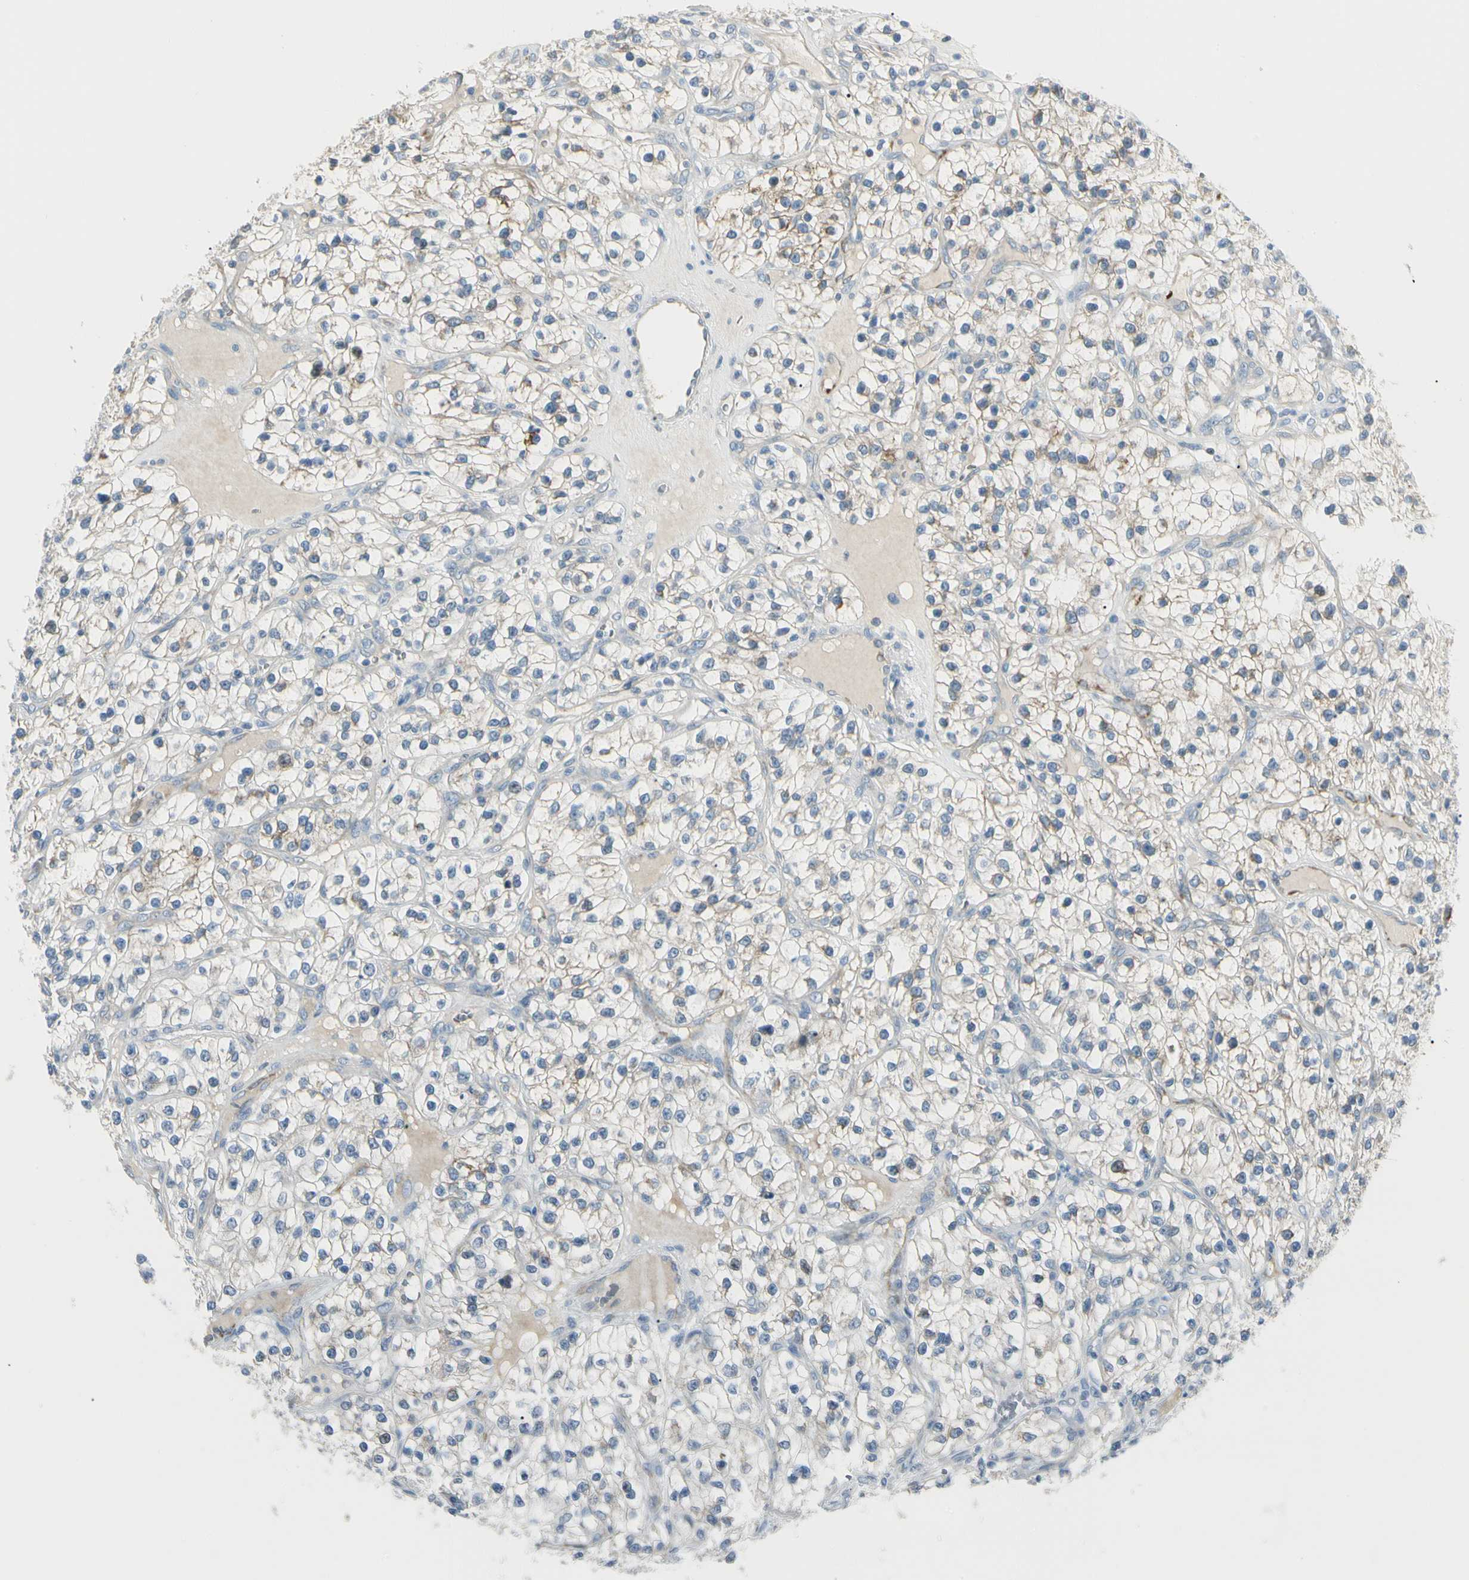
{"staining": {"intensity": "moderate", "quantity": "<25%", "location": "cytoplasmic/membranous"}, "tissue": "renal cancer", "cell_type": "Tumor cells", "image_type": "cancer", "snomed": [{"axis": "morphology", "description": "Adenocarcinoma, NOS"}, {"axis": "topography", "description": "Kidney"}], "caption": "Human renal cancer stained for a protein (brown) shows moderate cytoplasmic/membranous positive staining in about <25% of tumor cells.", "gene": "SLC6A15", "patient": {"sex": "female", "age": 57}}